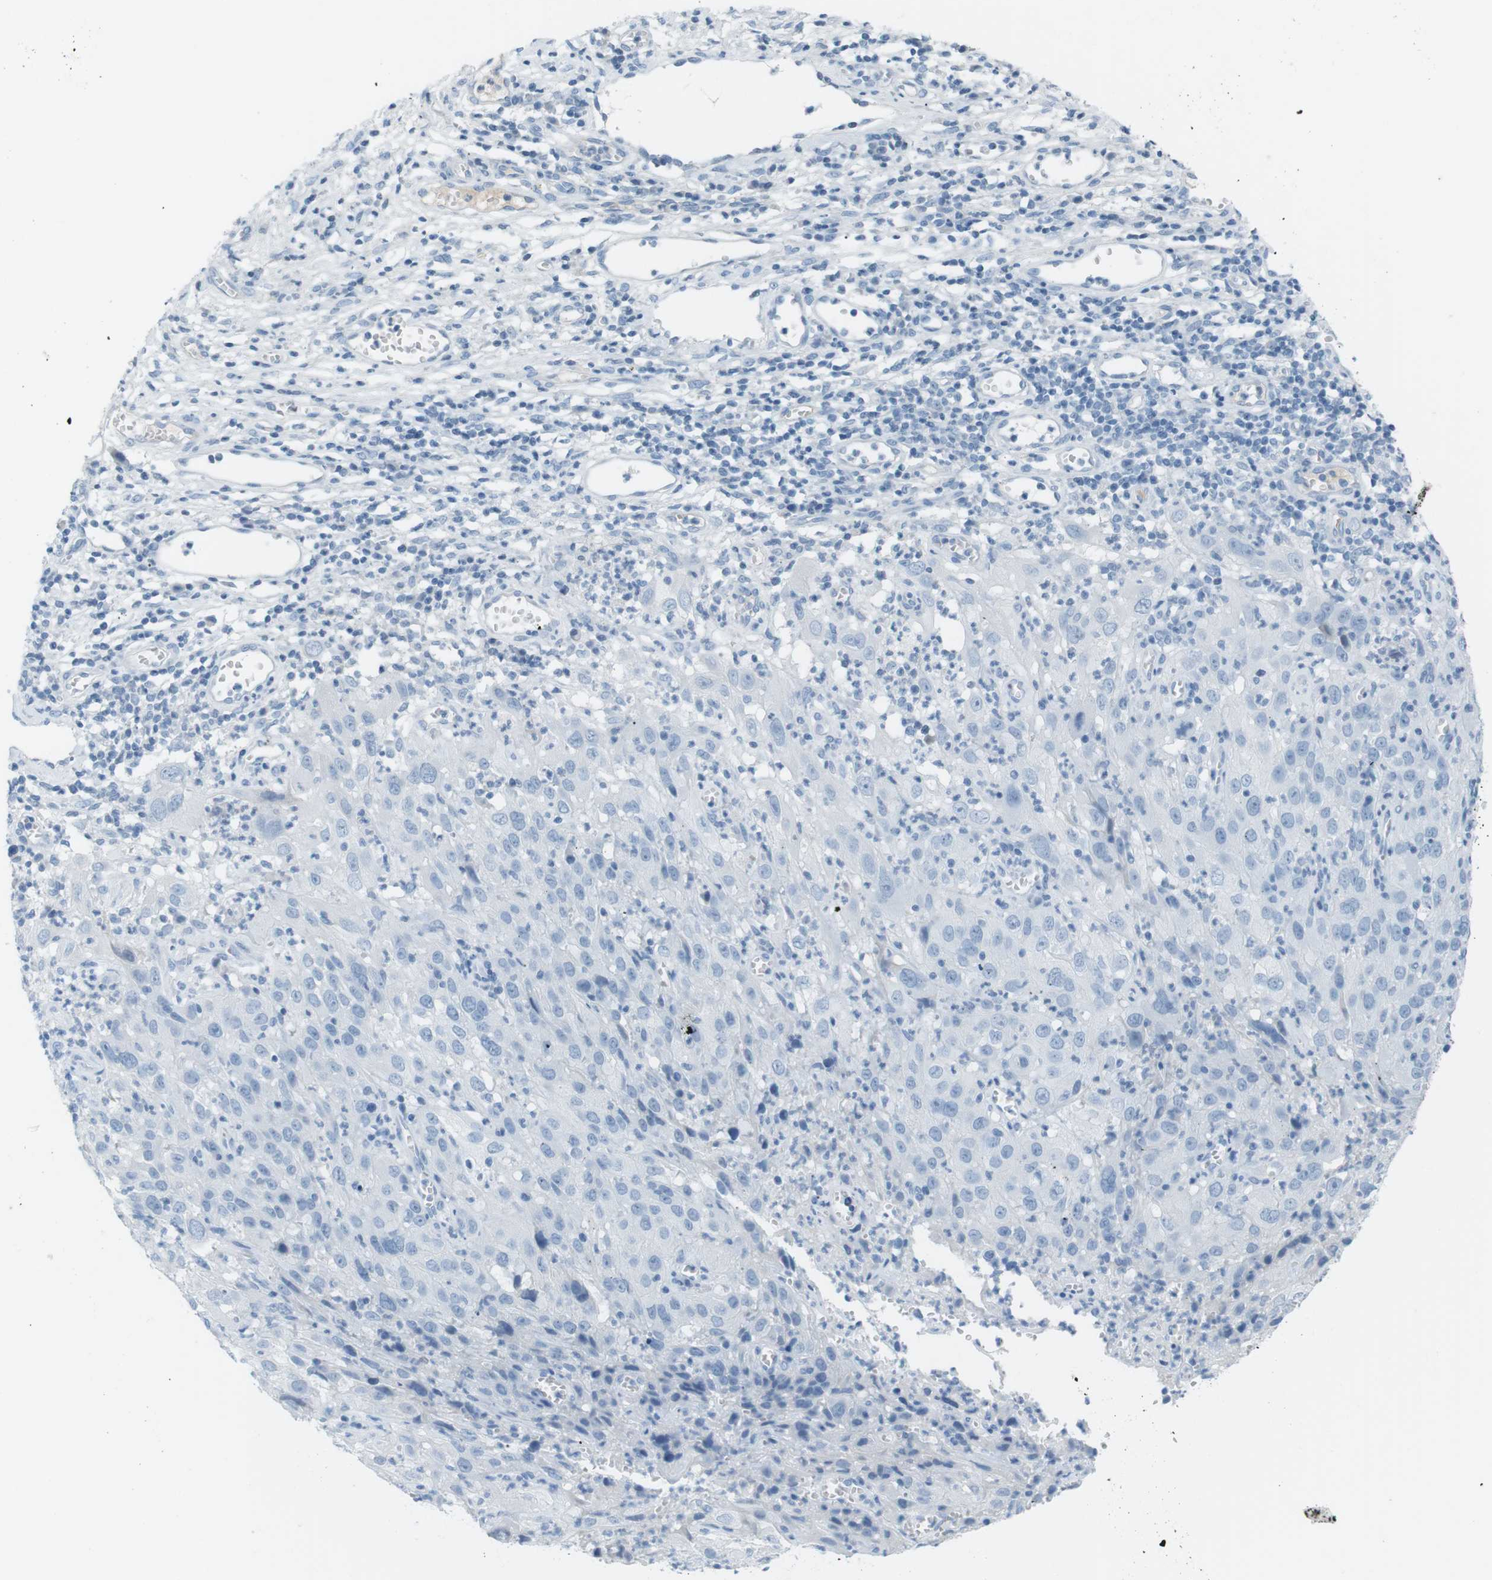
{"staining": {"intensity": "negative", "quantity": "none", "location": "none"}, "tissue": "cervical cancer", "cell_type": "Tumor cells", "image_type": "cancer", "snomed": [{"axis": "morphology", "description": "Squamous cell carcinoma, NOS"}, {"axis": "topography", "description": "Cervix"}], "caption": "High magnification brightfield microscopy of cervical cancer stained with DAB (brown) and counterstained with hematoxylin (blue): tumor cells show no significant expression.", "gene": "AZGP1", "patient": {"sex": "female", "age": 32}}